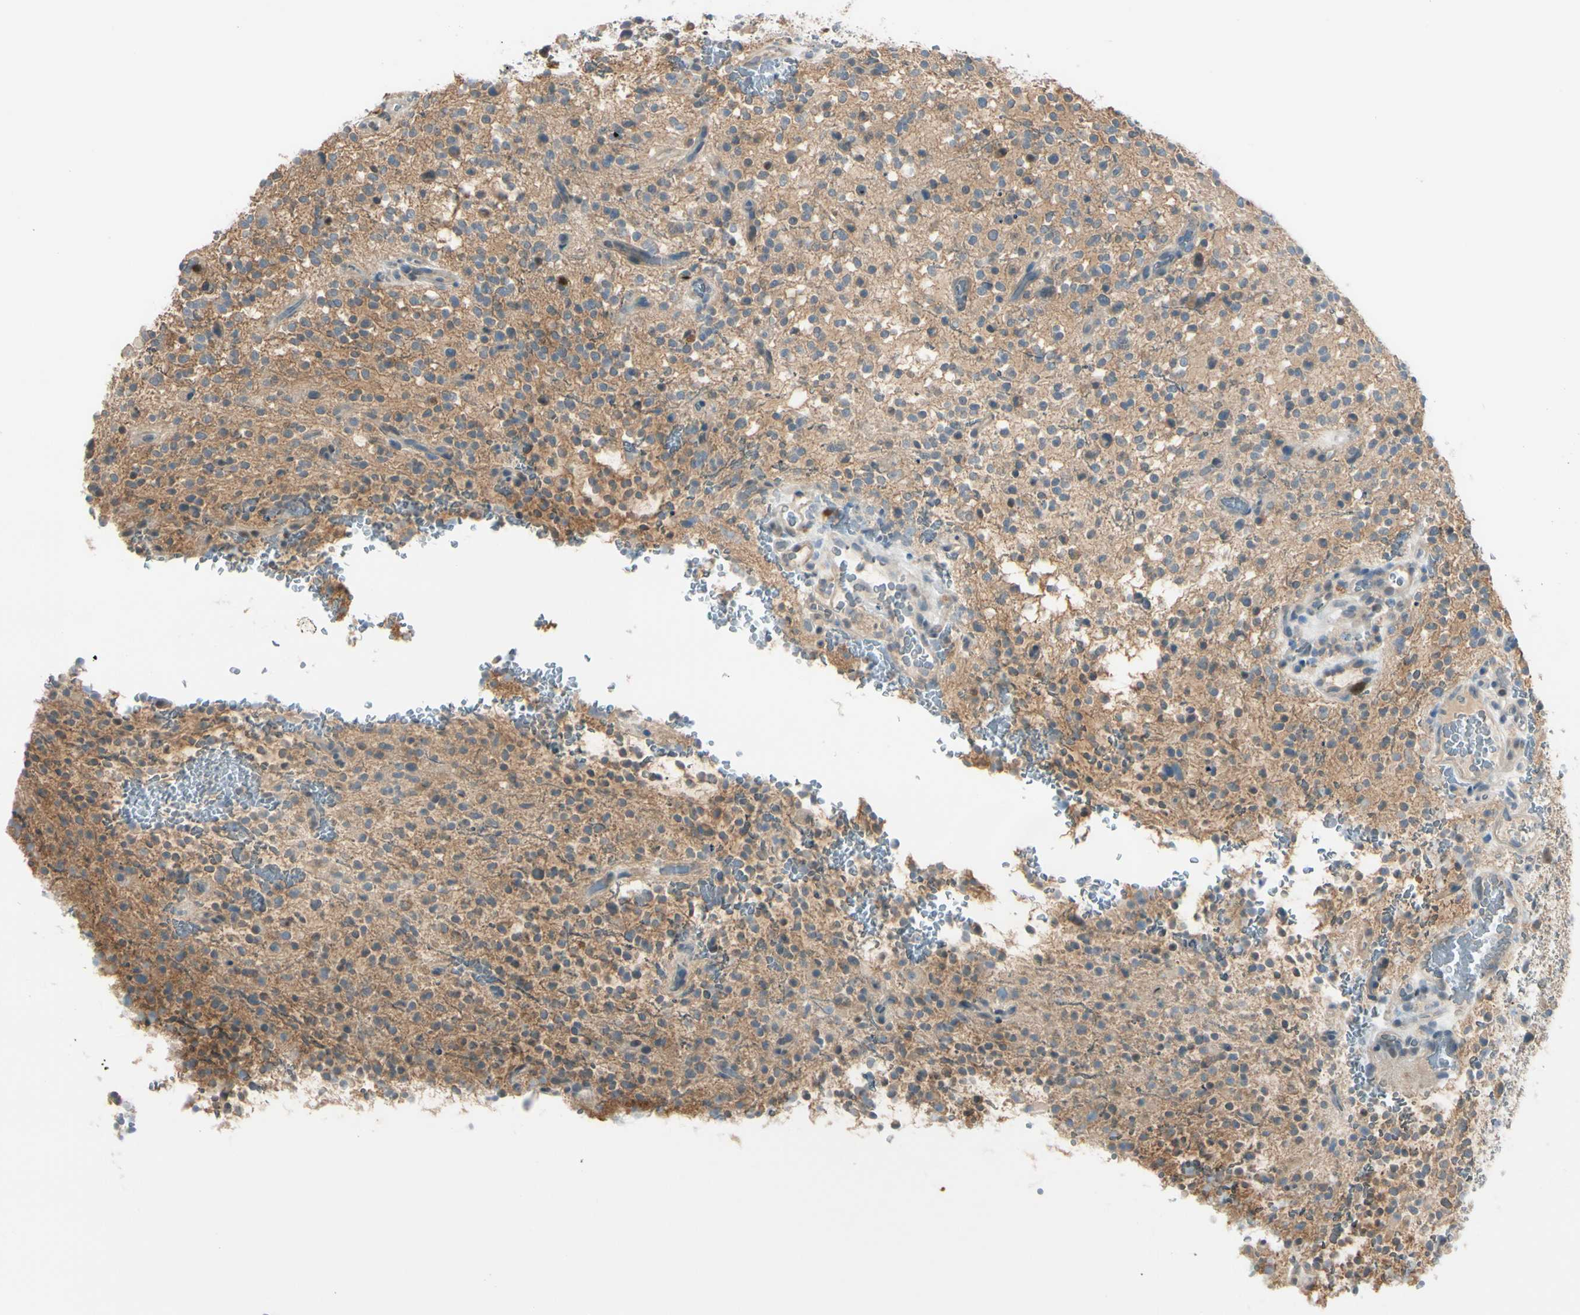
{"staining": {"intensity": "negative", "quantity": "none", "location": "none"}, "tissue": "glioma", "cell_type": "Tumor cells", "image_type": "cancer", "snomed": [{"axis": "morphology", "description": "Glioma, malignant, High grade"}, {"axis": "topography", "description": "Brain"}], "caption": "Photomicrograph shows no protein expression in tumor cells of glioma tissue.", "gene": "PTTG1", "patient": {"sex": "male", "age": 48}}